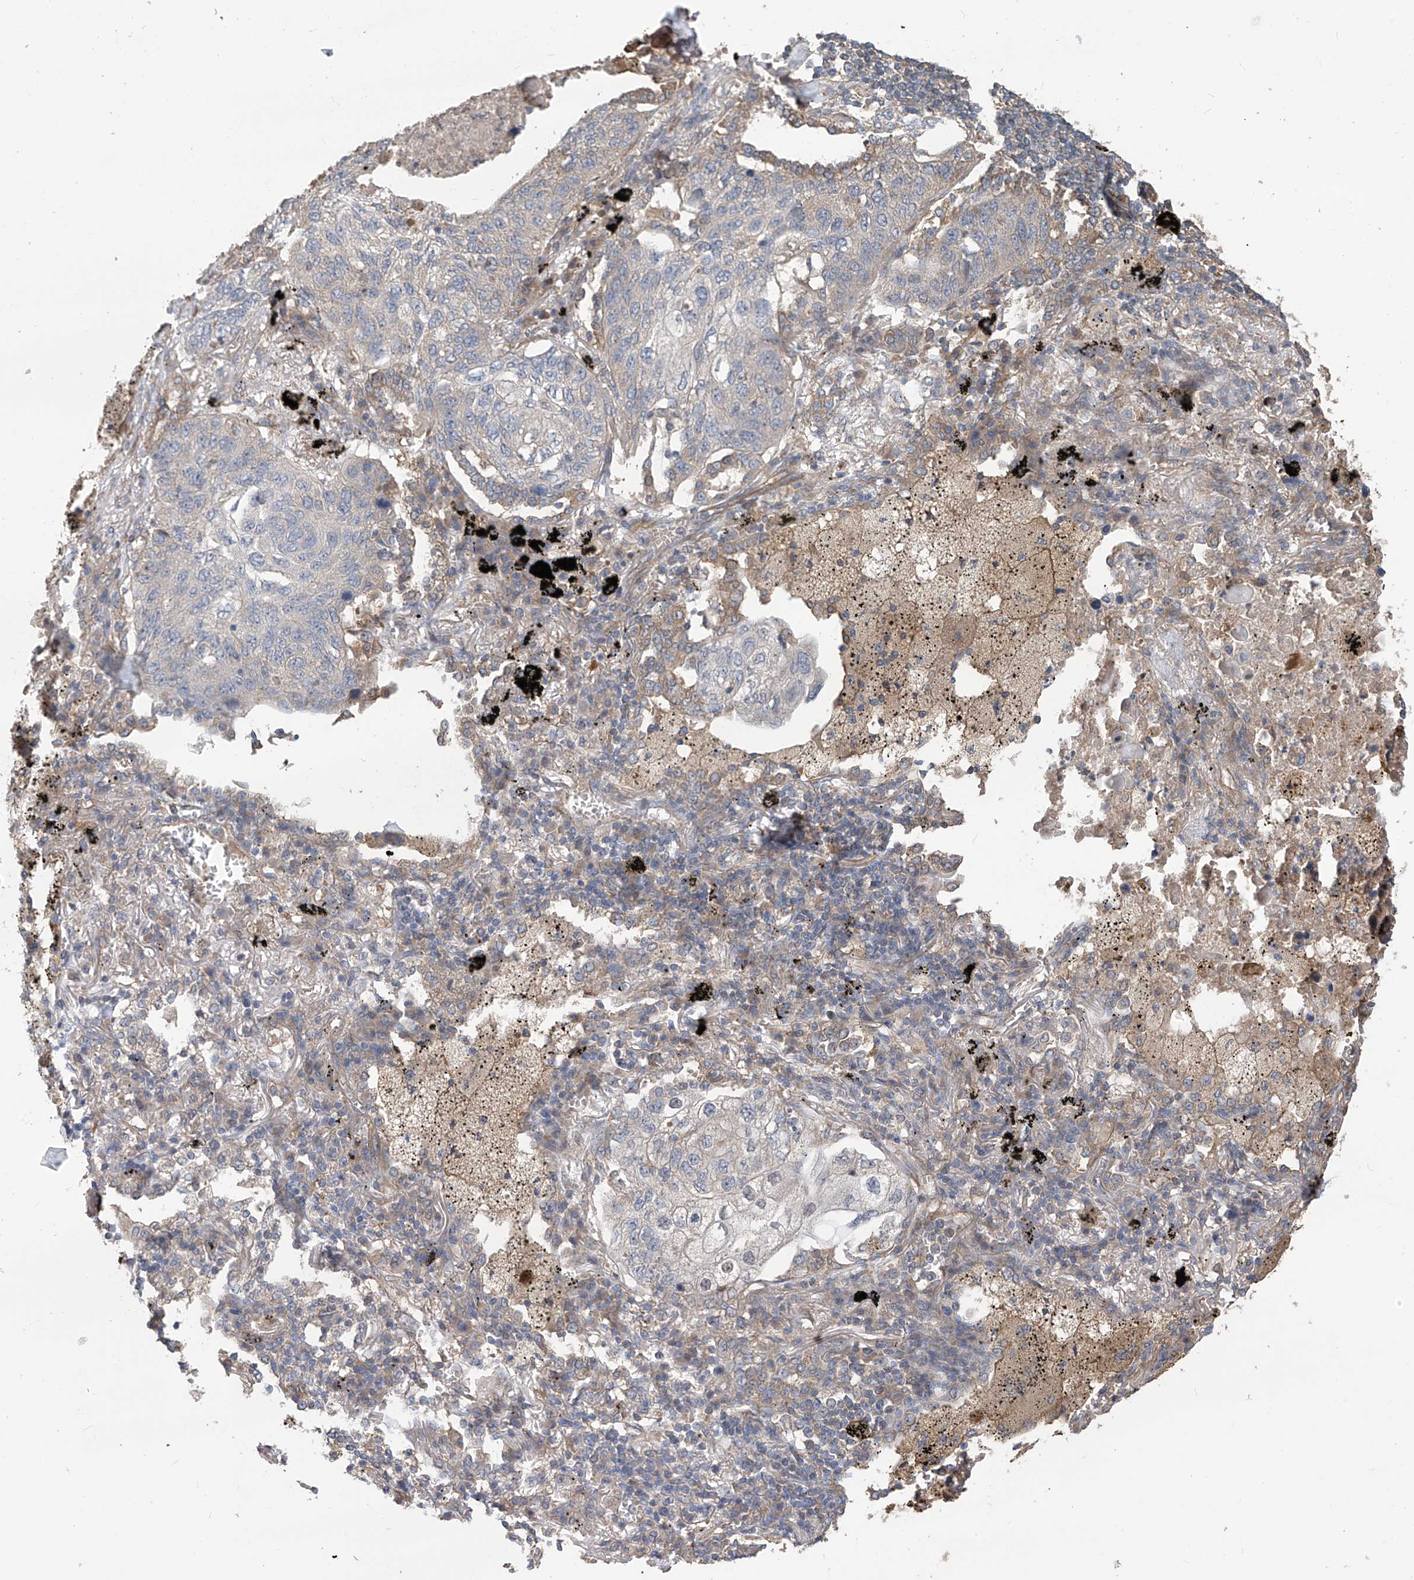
{"staining": {"intensity": "weak", "quantity": "<25%", "location": "cytoplasmic/membranous"}, "tissue": "lung cancer", "cell_type": "Tumor cells", "image_type": "cancer", "snomed": [{"axis": "morphology", "description": "Squamous cell carcinoma, NOS"}, {"axis": "topography", "description": "Lung"}], "caption": "DAB immunohistochemical staining of human lung squamous cell carcinoma reveals no significant expression in tumor cells.", "gene": "PHACTR4", "patient": {"sex": "female", "age": 63}}